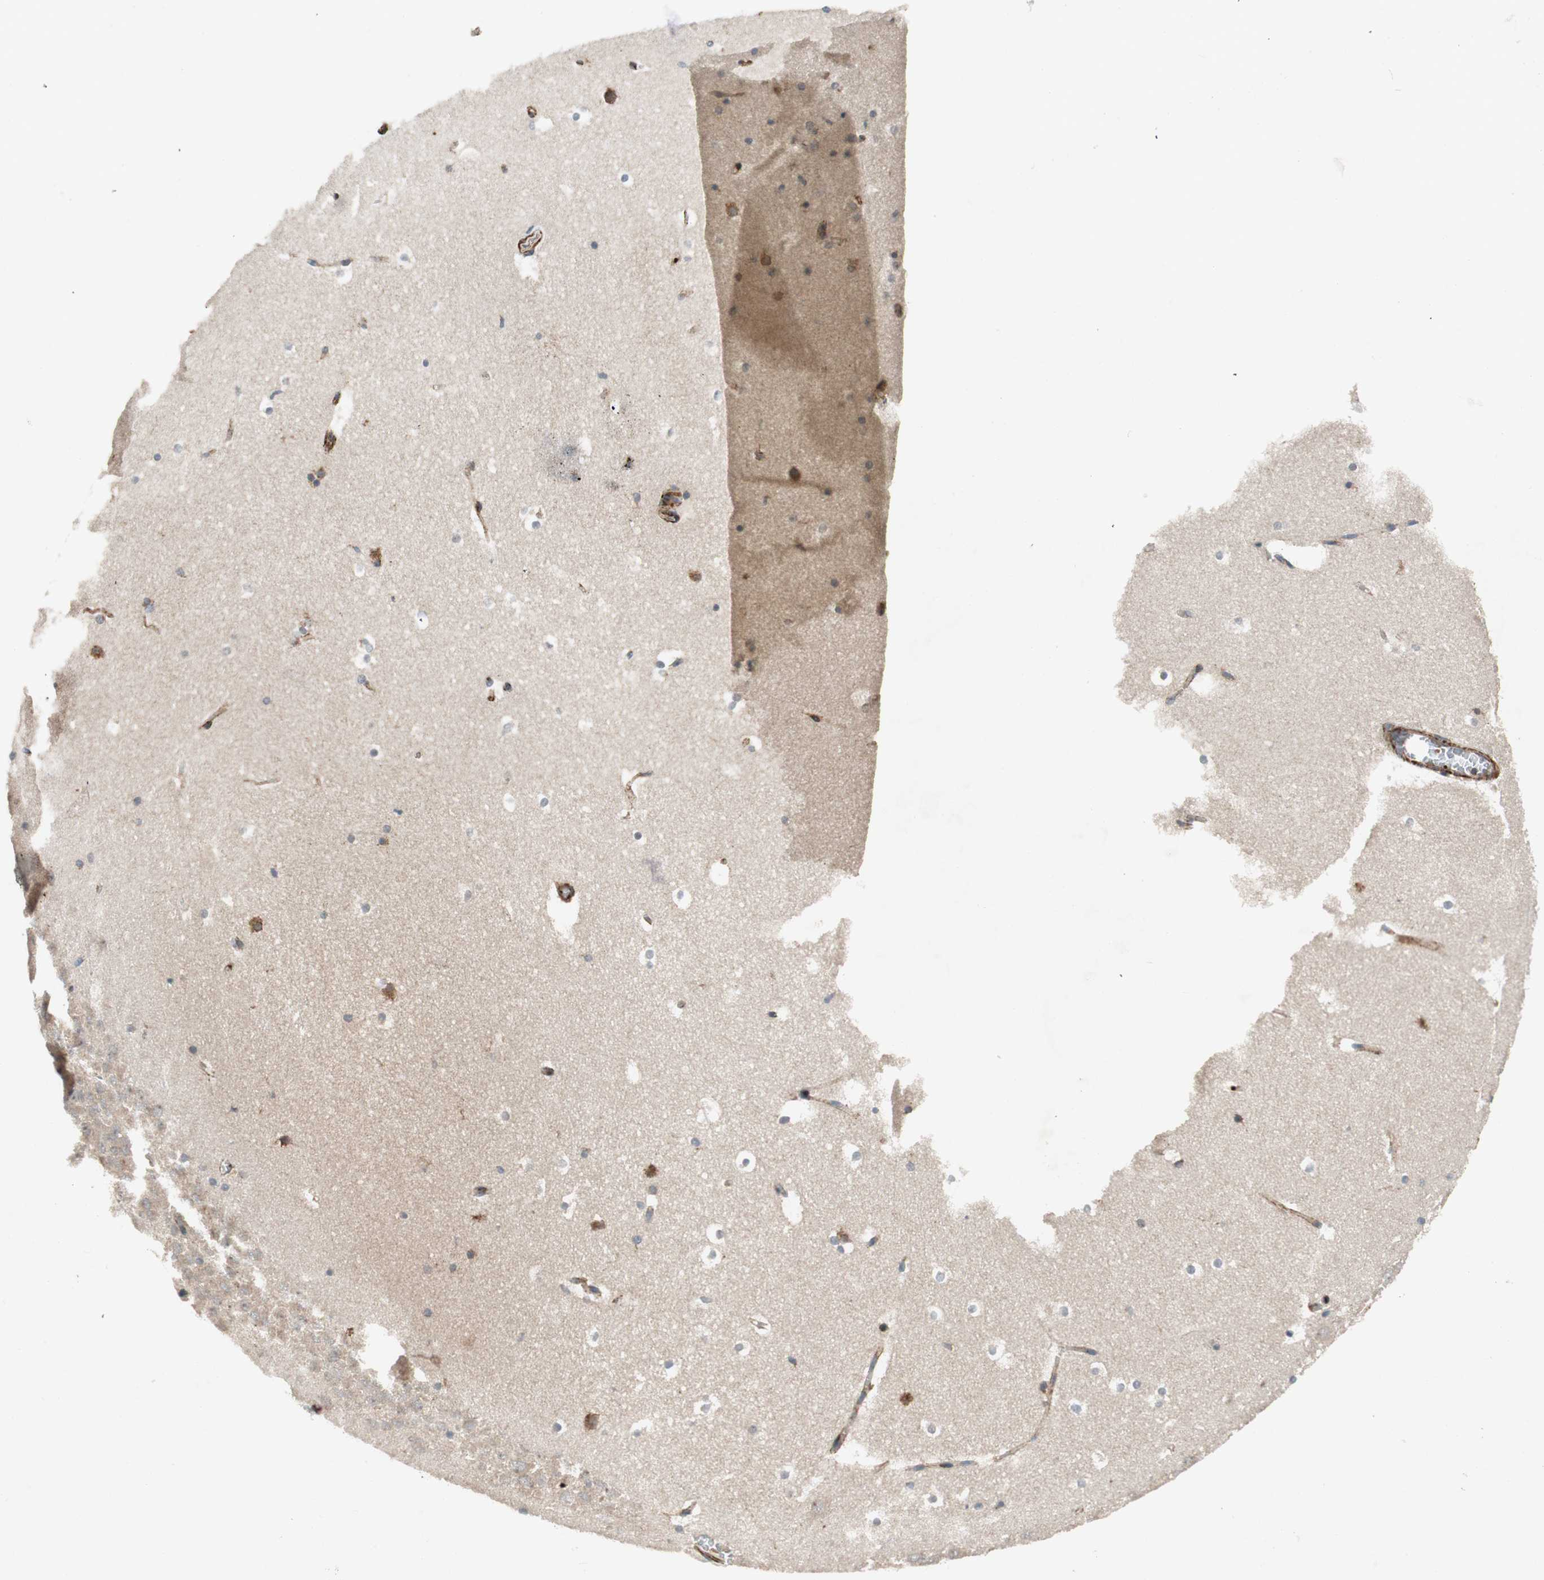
{"staining": {"intensity": "strong", "quantity": "25%-75%", "location": "cytoplasmic/membranous"}, "tissue": "hippocampus", "cell_type": "Glial cells", "image_type": "normal", "snomed": [{"axis": "morphology", "description": "Normal tissue, NOS"}, {"axis": "topography", "description": "Hippocampus"}], "caption": "Immunohistochemistry staining of benign hippocampus, which shows high levels of strong cytoplasmic/membranous positivity in approximately 25%-75% of glial cells indicating strong cytoplasmic/membranous protein positivity. The staining was performed using DAB (brown) for protein detection and nuclei were counterstained in hematoxylin (blue).", "gene": "AKAP1", "patient": {"sex": "male", "age": 45}}